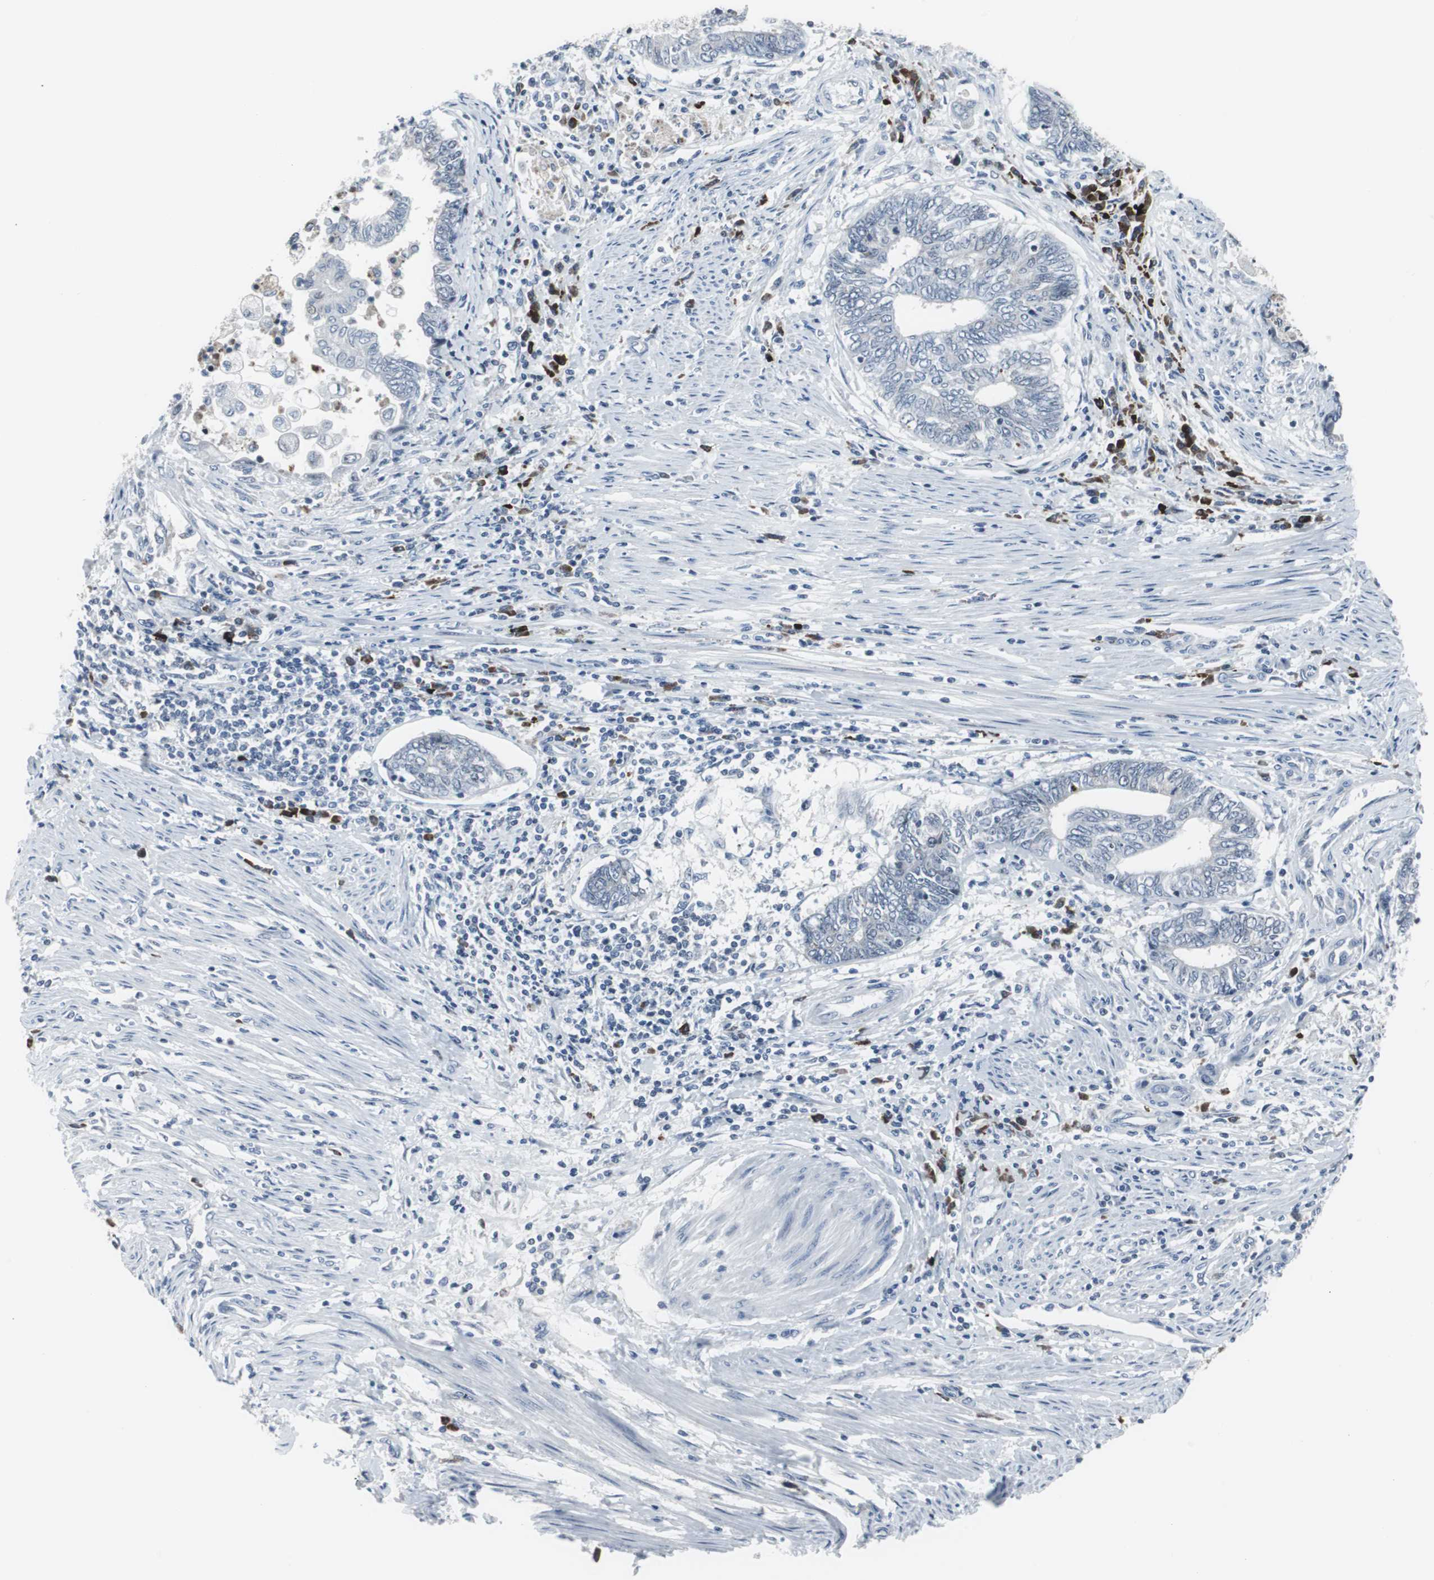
{"staining": {"intensity": "negative", "quantity": "none", "location": "none"}, "tissue": "endometrial cancer", "cell_type": "Tumor cells", "image_type": "cancer", "snomed": [{"axis": "morphology", "description": "Adenocarcinoma, NOS"}, {"axis": "topography", "description": "Uterus"}, {"axis": "topography", "description": "Endometrium"}], "caption": "An image of endometrial adenocarcinoma stained for a protein displays no brown staining in tumor cells. (DAB (3,3'-diaminobenzidine) IHC, high magnification).", "gene": "DOK1", "patient": {"sex": "female", "age": 70}}